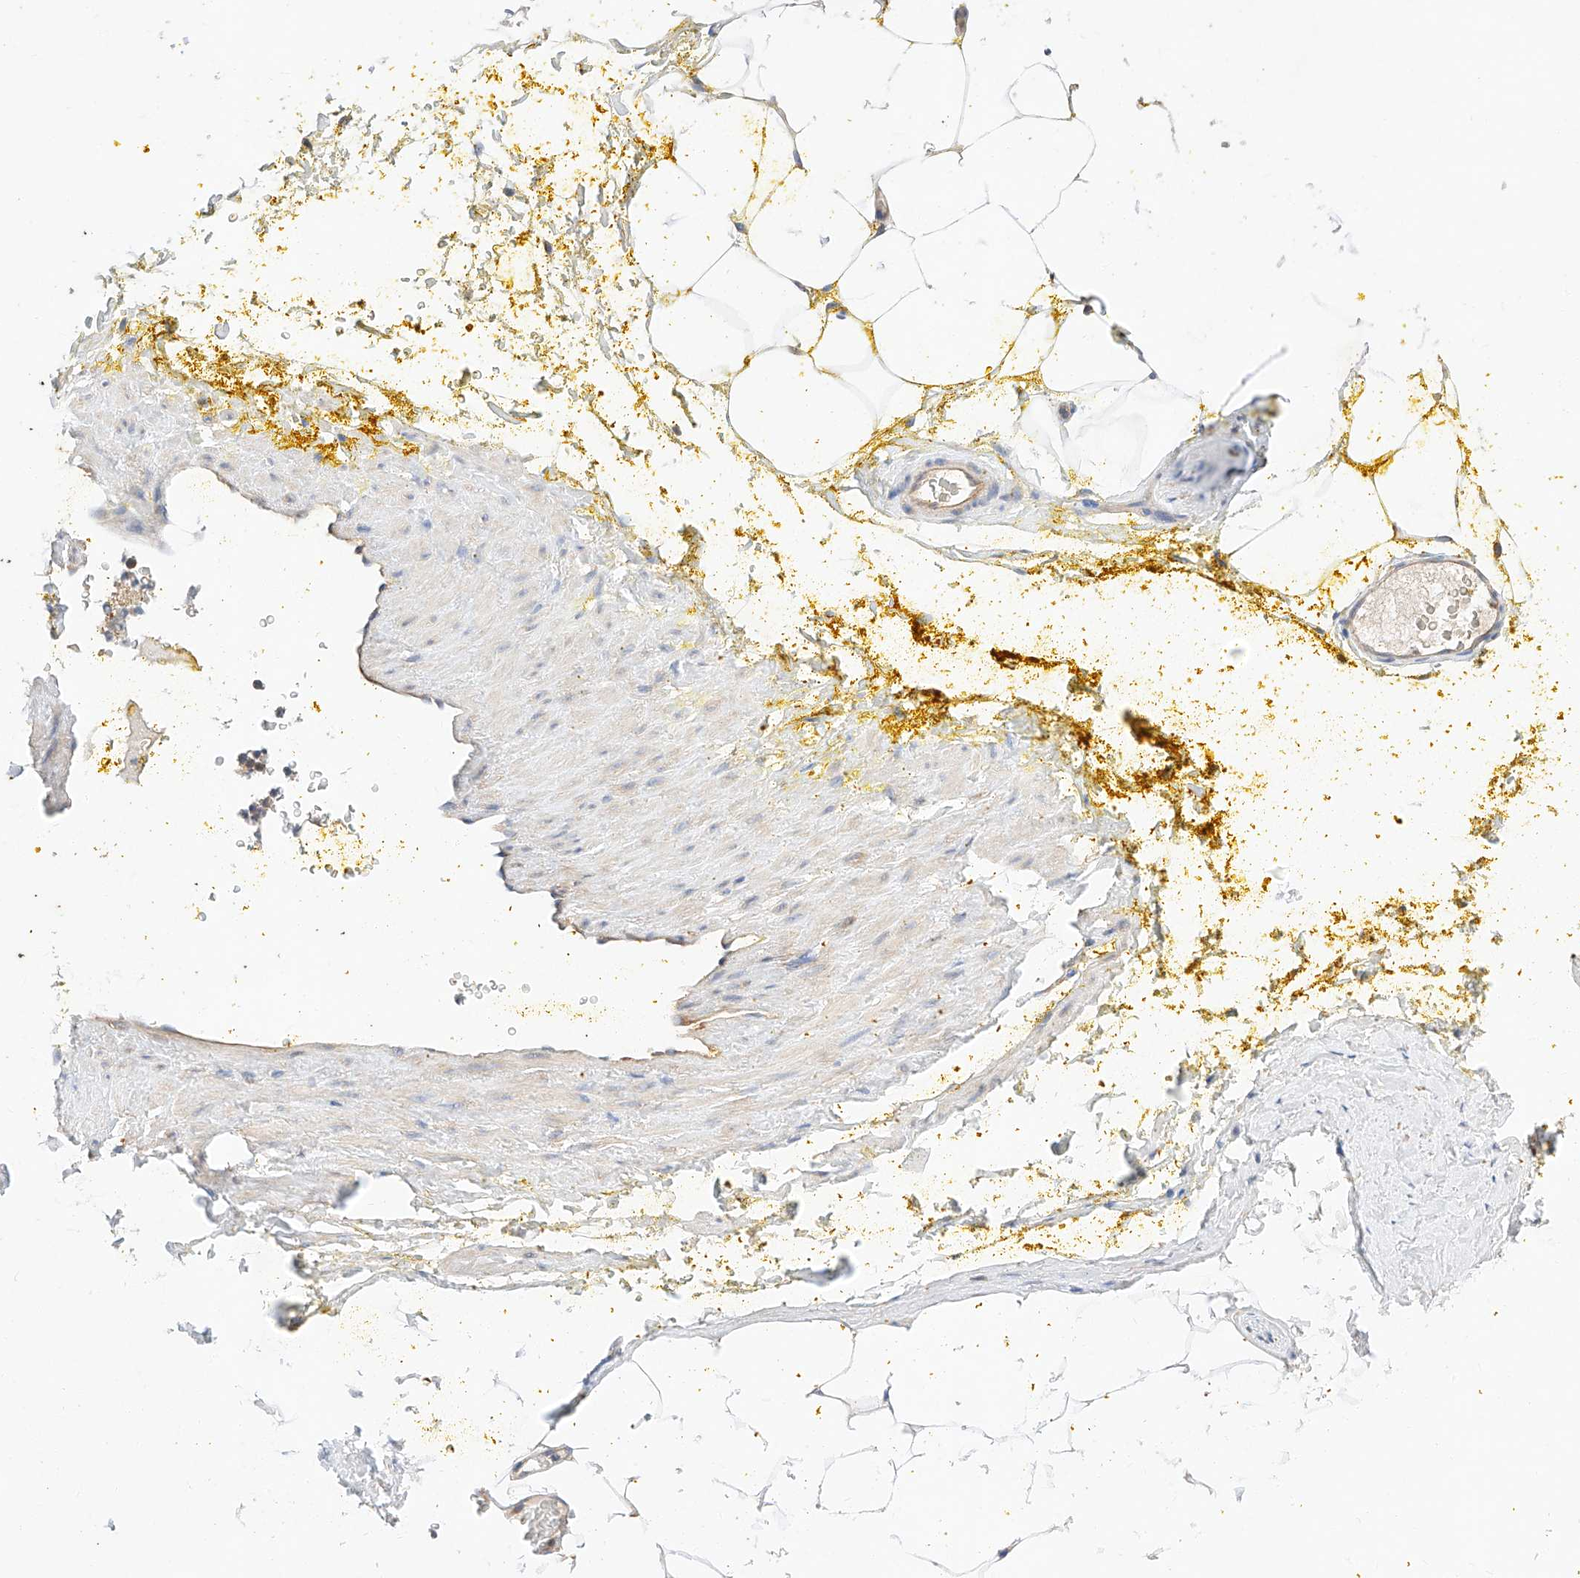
{"staining": {"intensity": "moderate", "quantity": "25%-75%", "location": "cytoplasmic/membranous"}, "tissue": "adipose tissue", "cell_type": "Adipocytes", "image_type": "normal", "snomed": [{"axis": "morphology", "description": "Normal tissue, NOS"}, {"axis": "morphology", "description": "Adenocarcinoma, Low grade"}, {"axis": "topography", "description": "Prostate"}, {"axis": "topography", "description": "Peripheral nerve tissue"}], "caption": "Protein staining demonstrates moderate cytoplasmic/membranous positivity in about 25%-75% of adipocytes in normal adipose tissue. (DAB IHC, brown staining for protein, blue staining for nuclei).", "gene": "C6orf118", "patient": {"sex": "male", "age": 63}}